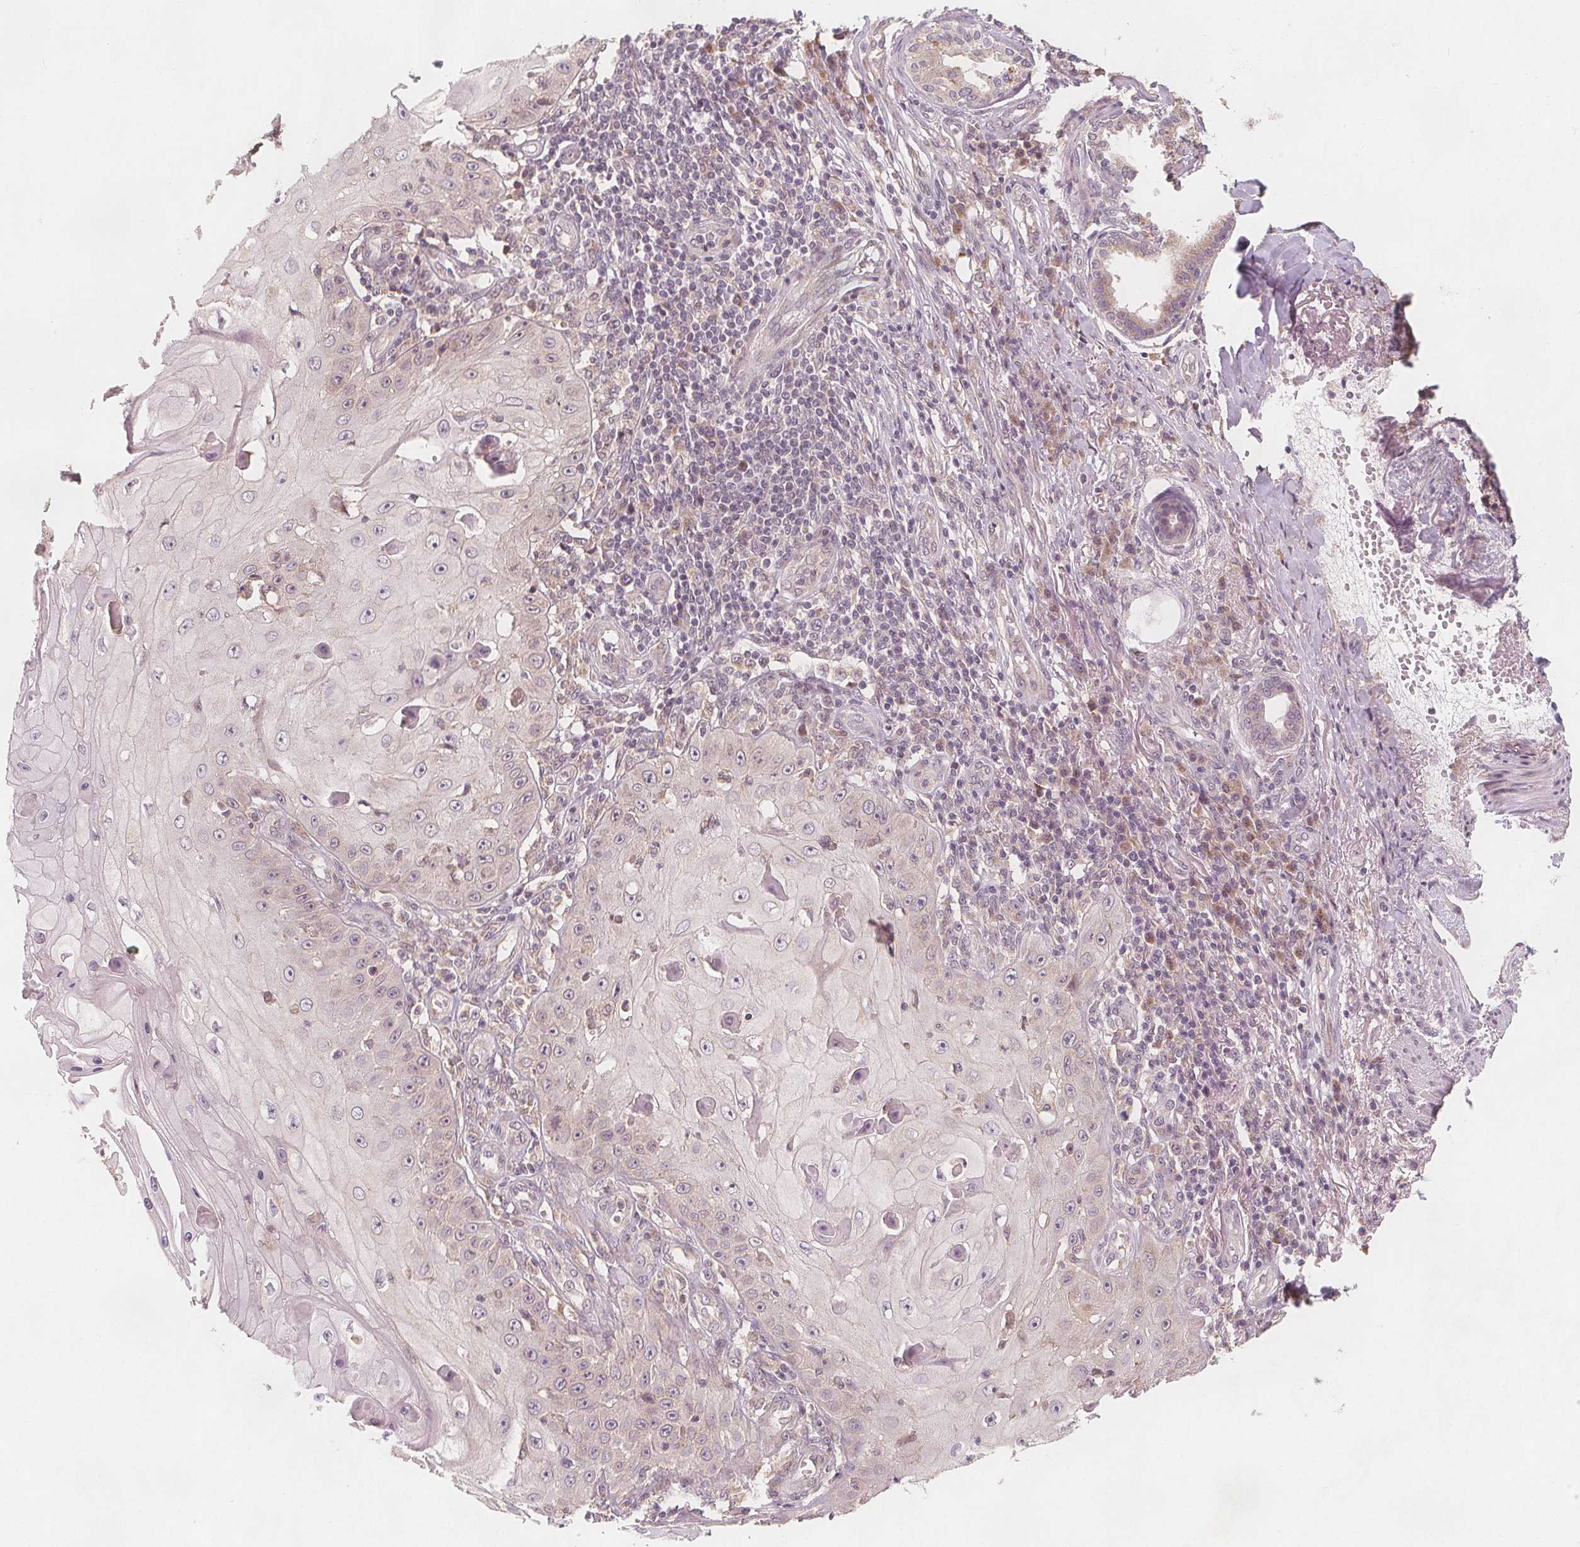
{"staining": {"intensity": "negative", "quantity": "none", "location": "none"}, "tissue": "skin cancer", "cell_type": "Tumor cells", "image_type": "cancer", "snomed": [{"axis": "morphology", "description": "Squamous cell carcinoma, NOS"}, {"axis": "topography", "description": "Skin"}], "caption": "This is an IHC photomicrograph of human squamous cell carcinoma (skin). There is no staining in tumor cells.", "gene": "NCSTN", "patient": {"sex": "male", "age": 70}}